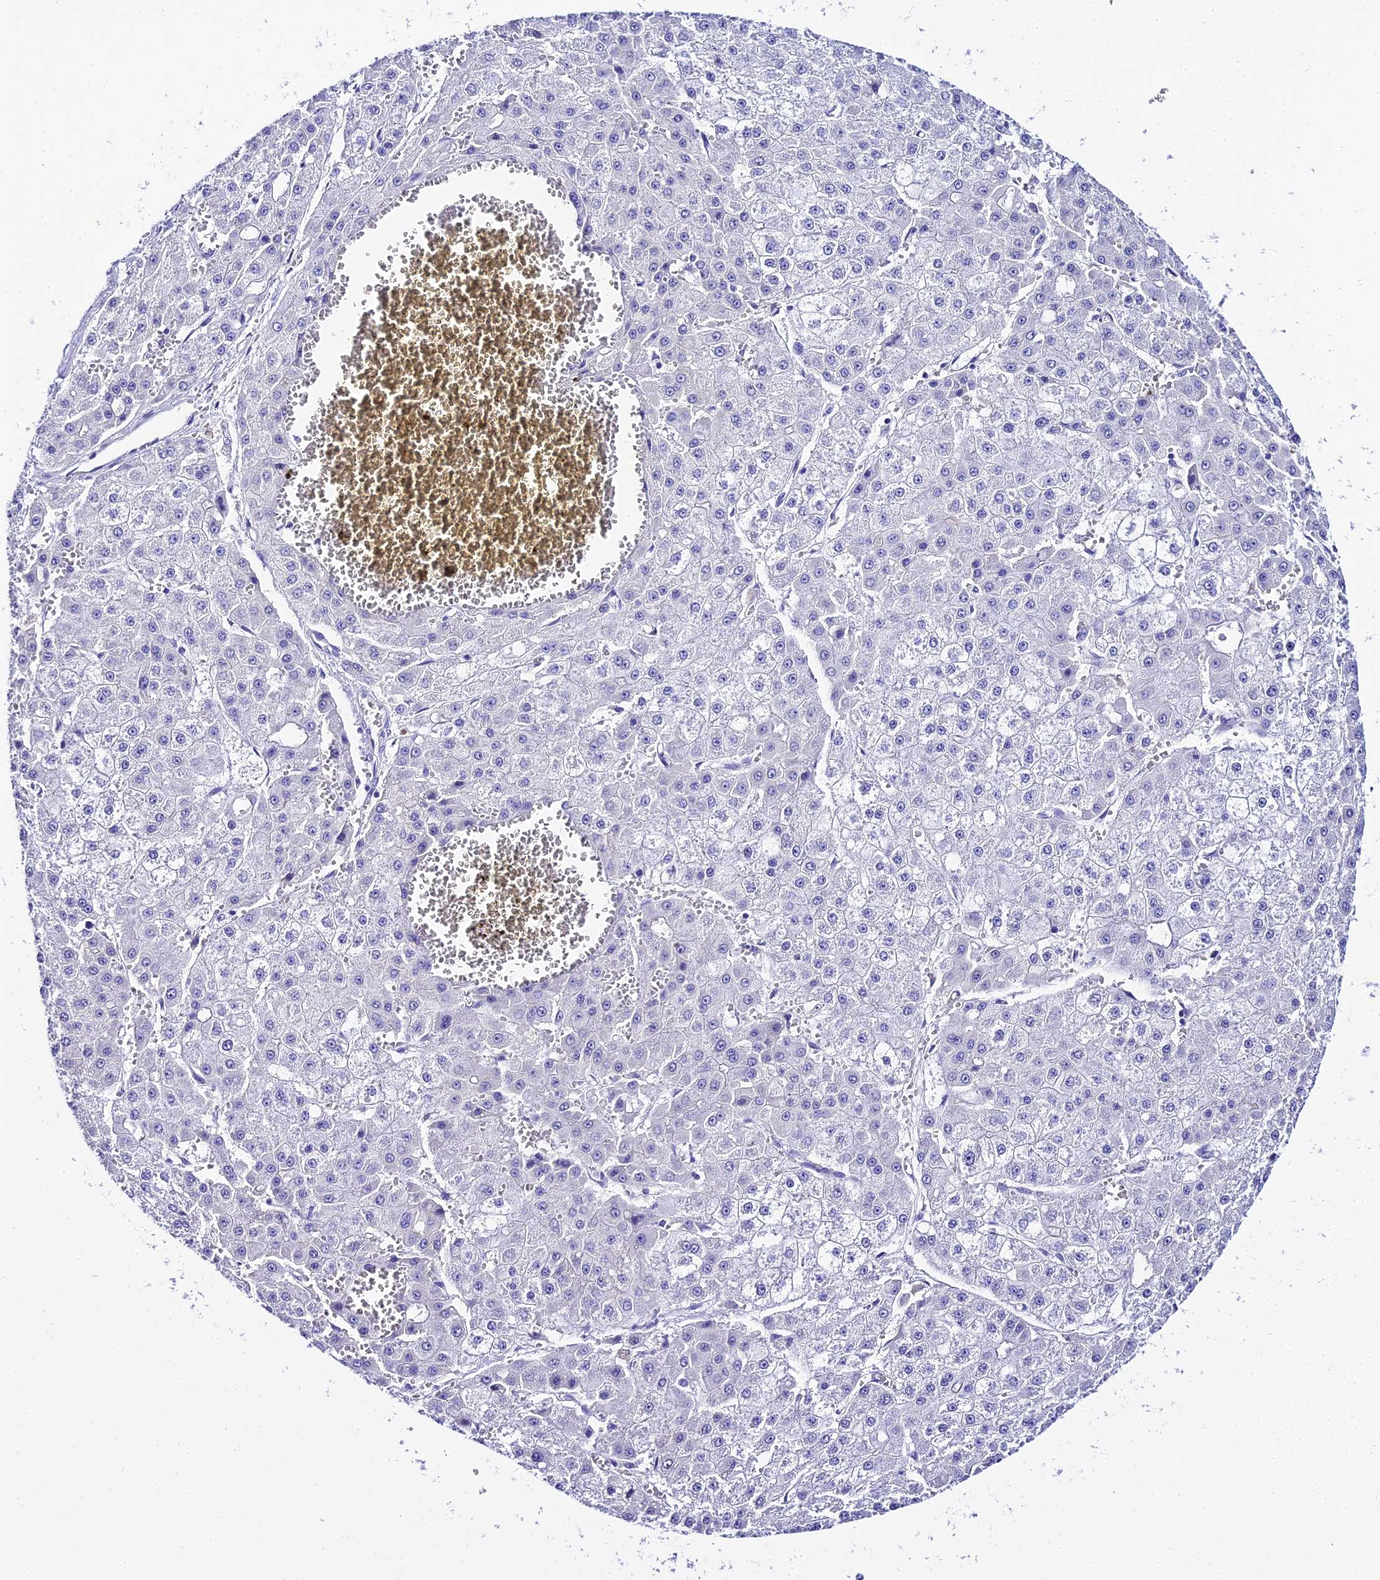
{"staining": {"intensity": "negative", "quantity": "none", "location": "none"}, "tissue": "liver cancer", "cell_type": "Tumor cells", "image_type": "cancer", "snomed": [{"axis": "morphology", "description": "Carcinoma, Hepatocellular, NOS"}, {"axis": "topography", "description": "Liver"}], "caption": "High power microscopy photomicrograph of an immunohistochemistry micrograph of liver cancer (hepatocellular carcinoma), revealing no significant expression in tumor cells.", "gene": "TRMT44", "patient": {"sex": "male", "age": 47}}